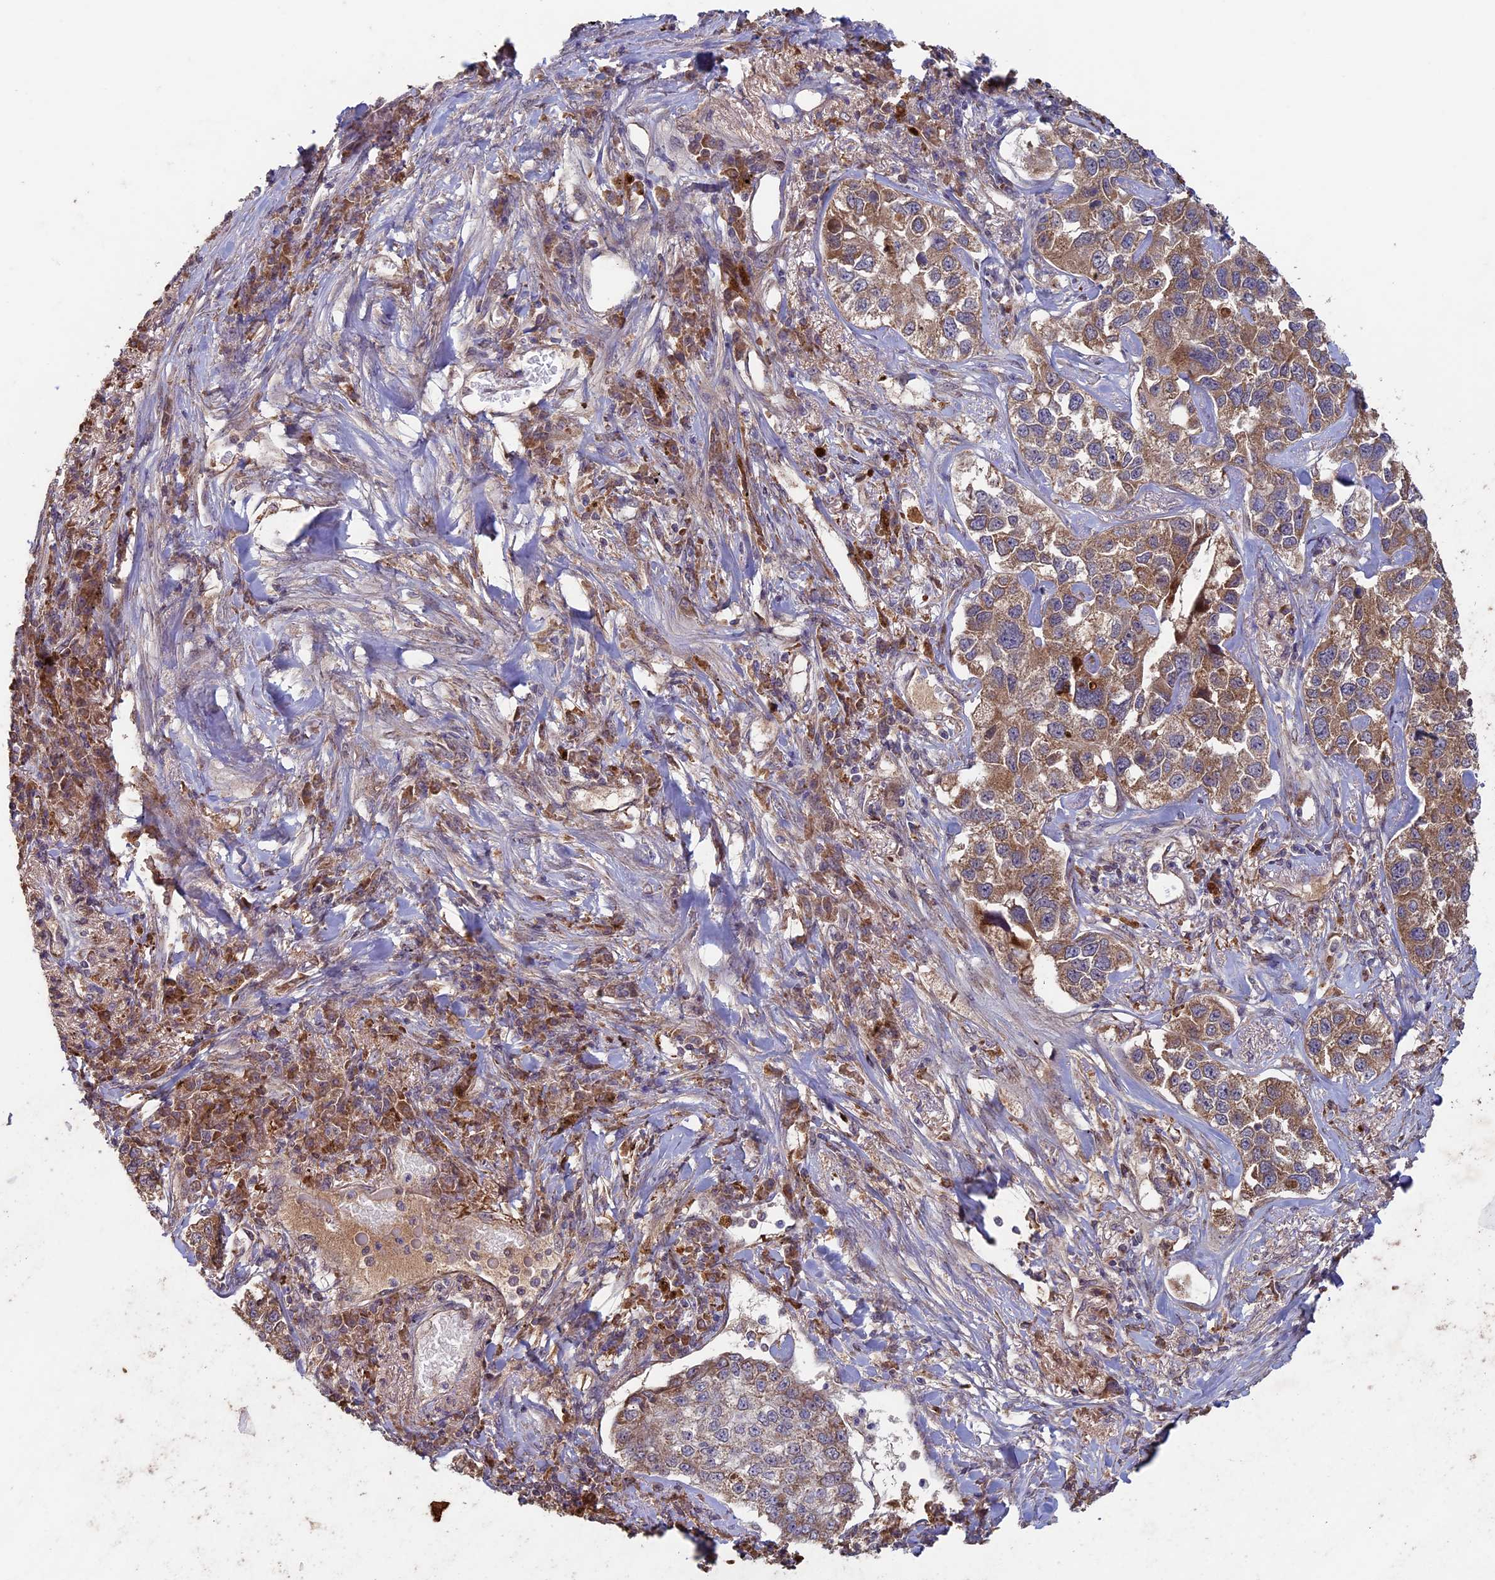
{"staining": {"intensity": "moderate", "quantity": ">75%", "location": "cytoplasmic/membranous"}, "tissue": "lung cancer", "cell_type": "Tumor cells", "image_type": "cancer", "snomed": [{"axis": "morphology", "description": "Adenocarcinoma, NOS"}, {"axis": "topography", "description": "Lung"}], "caption": "A histopathology image showing moderate cytoplasmic/membranous expression in approximately >75% of tumor cells in lung cancer (adenocarcinoma), as visualized by brown immunohistochemical staining.", "gene": "RCCD1", "patient": {"sex": "male", "age": 49}}